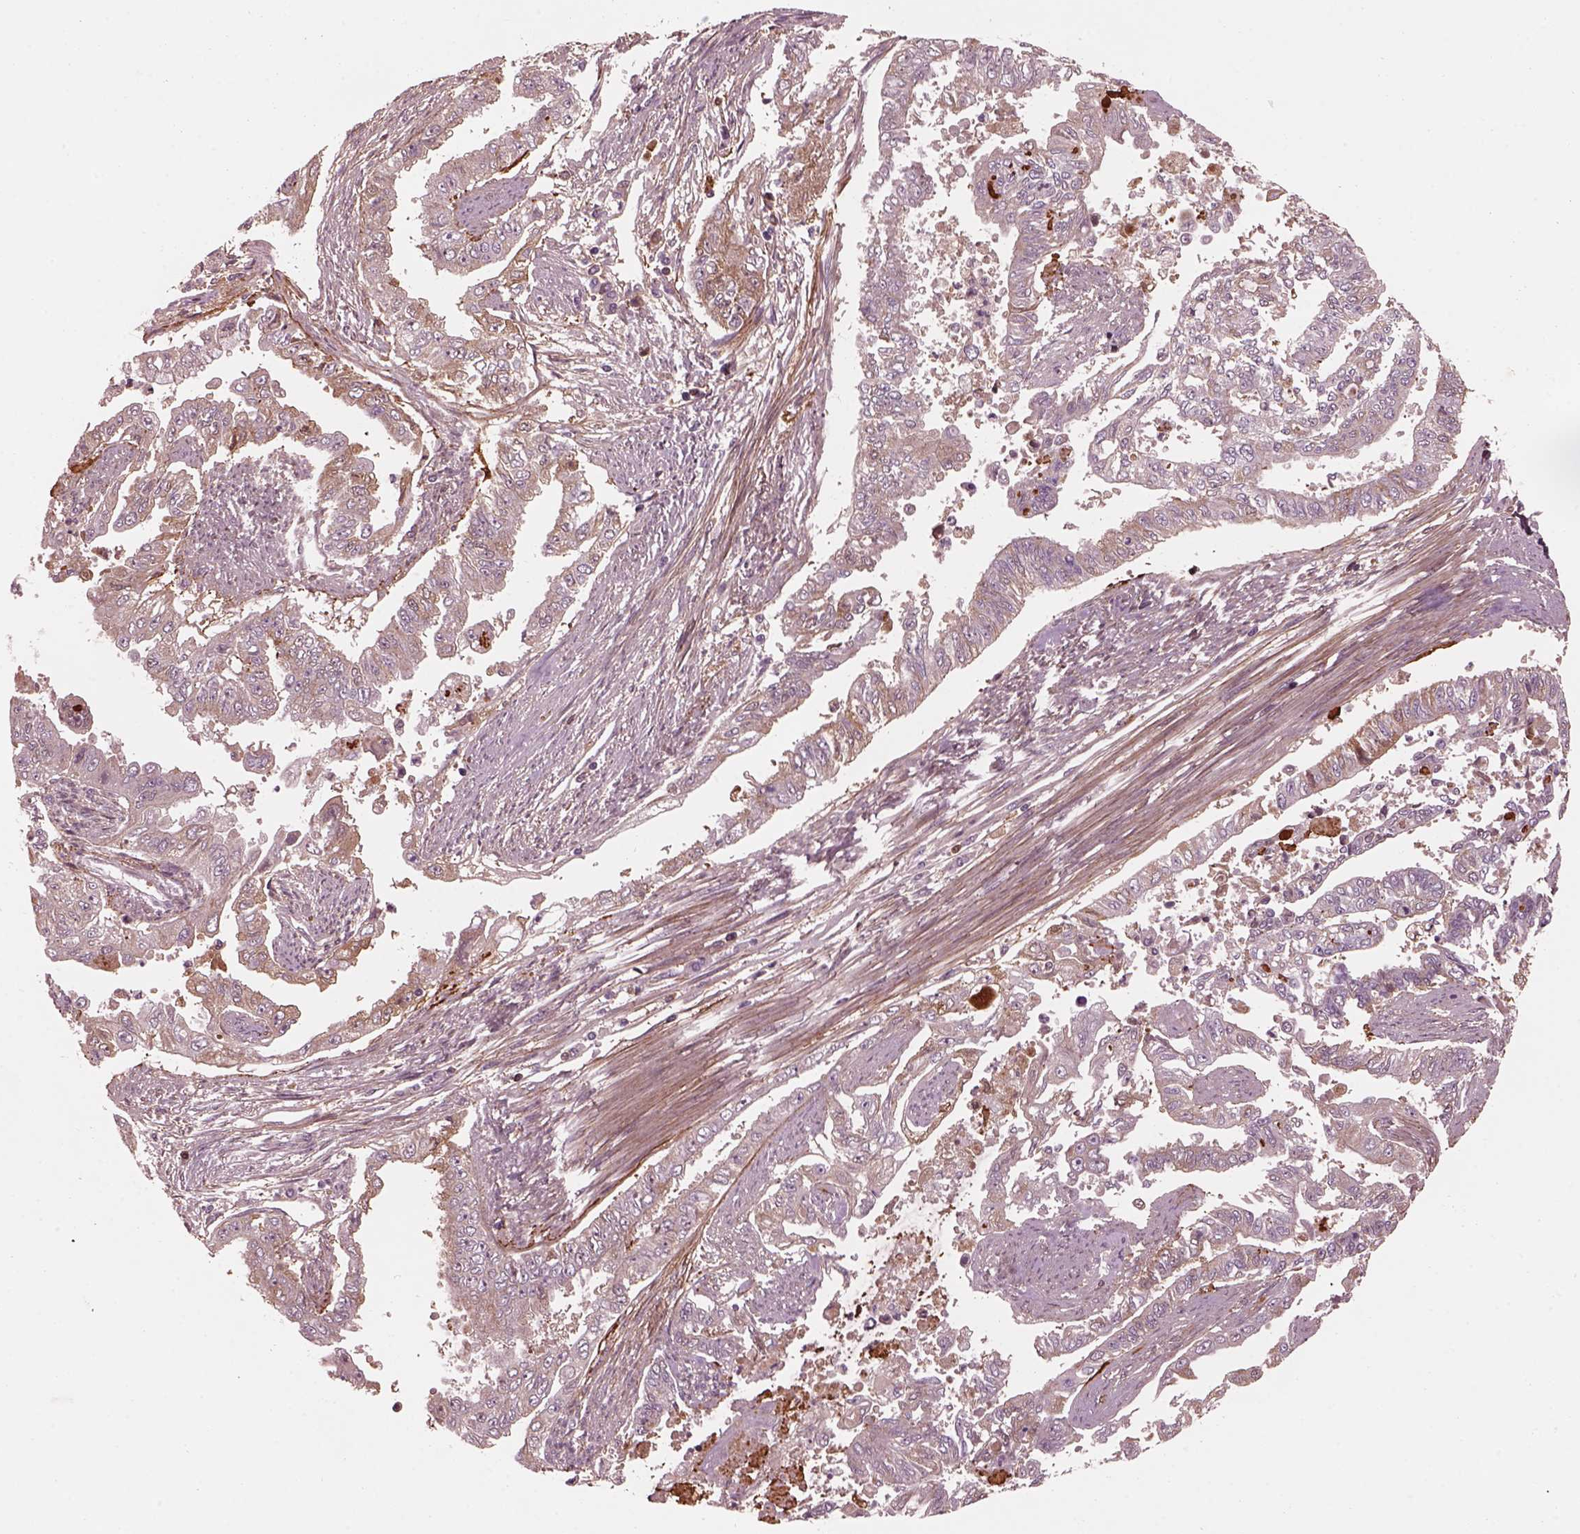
{"staining": {"intensity": "negative", "quantity": "none", "location": "none"}, "tissue": "endometrial cancer", "cell_type": "Tumor cells", "image_type": "cancer", "snomed": [{"axis": "morphology", "description": "Adenocarcinoma, NOS"}, {"axis": "topography", "description": "Uterus"}], "caption": "Tumor cells are negative for brown protein staining in endometrial adenocarcinoma.", "gene": "EFEMP1", "patient": {"sex": "female", "age": 59}}